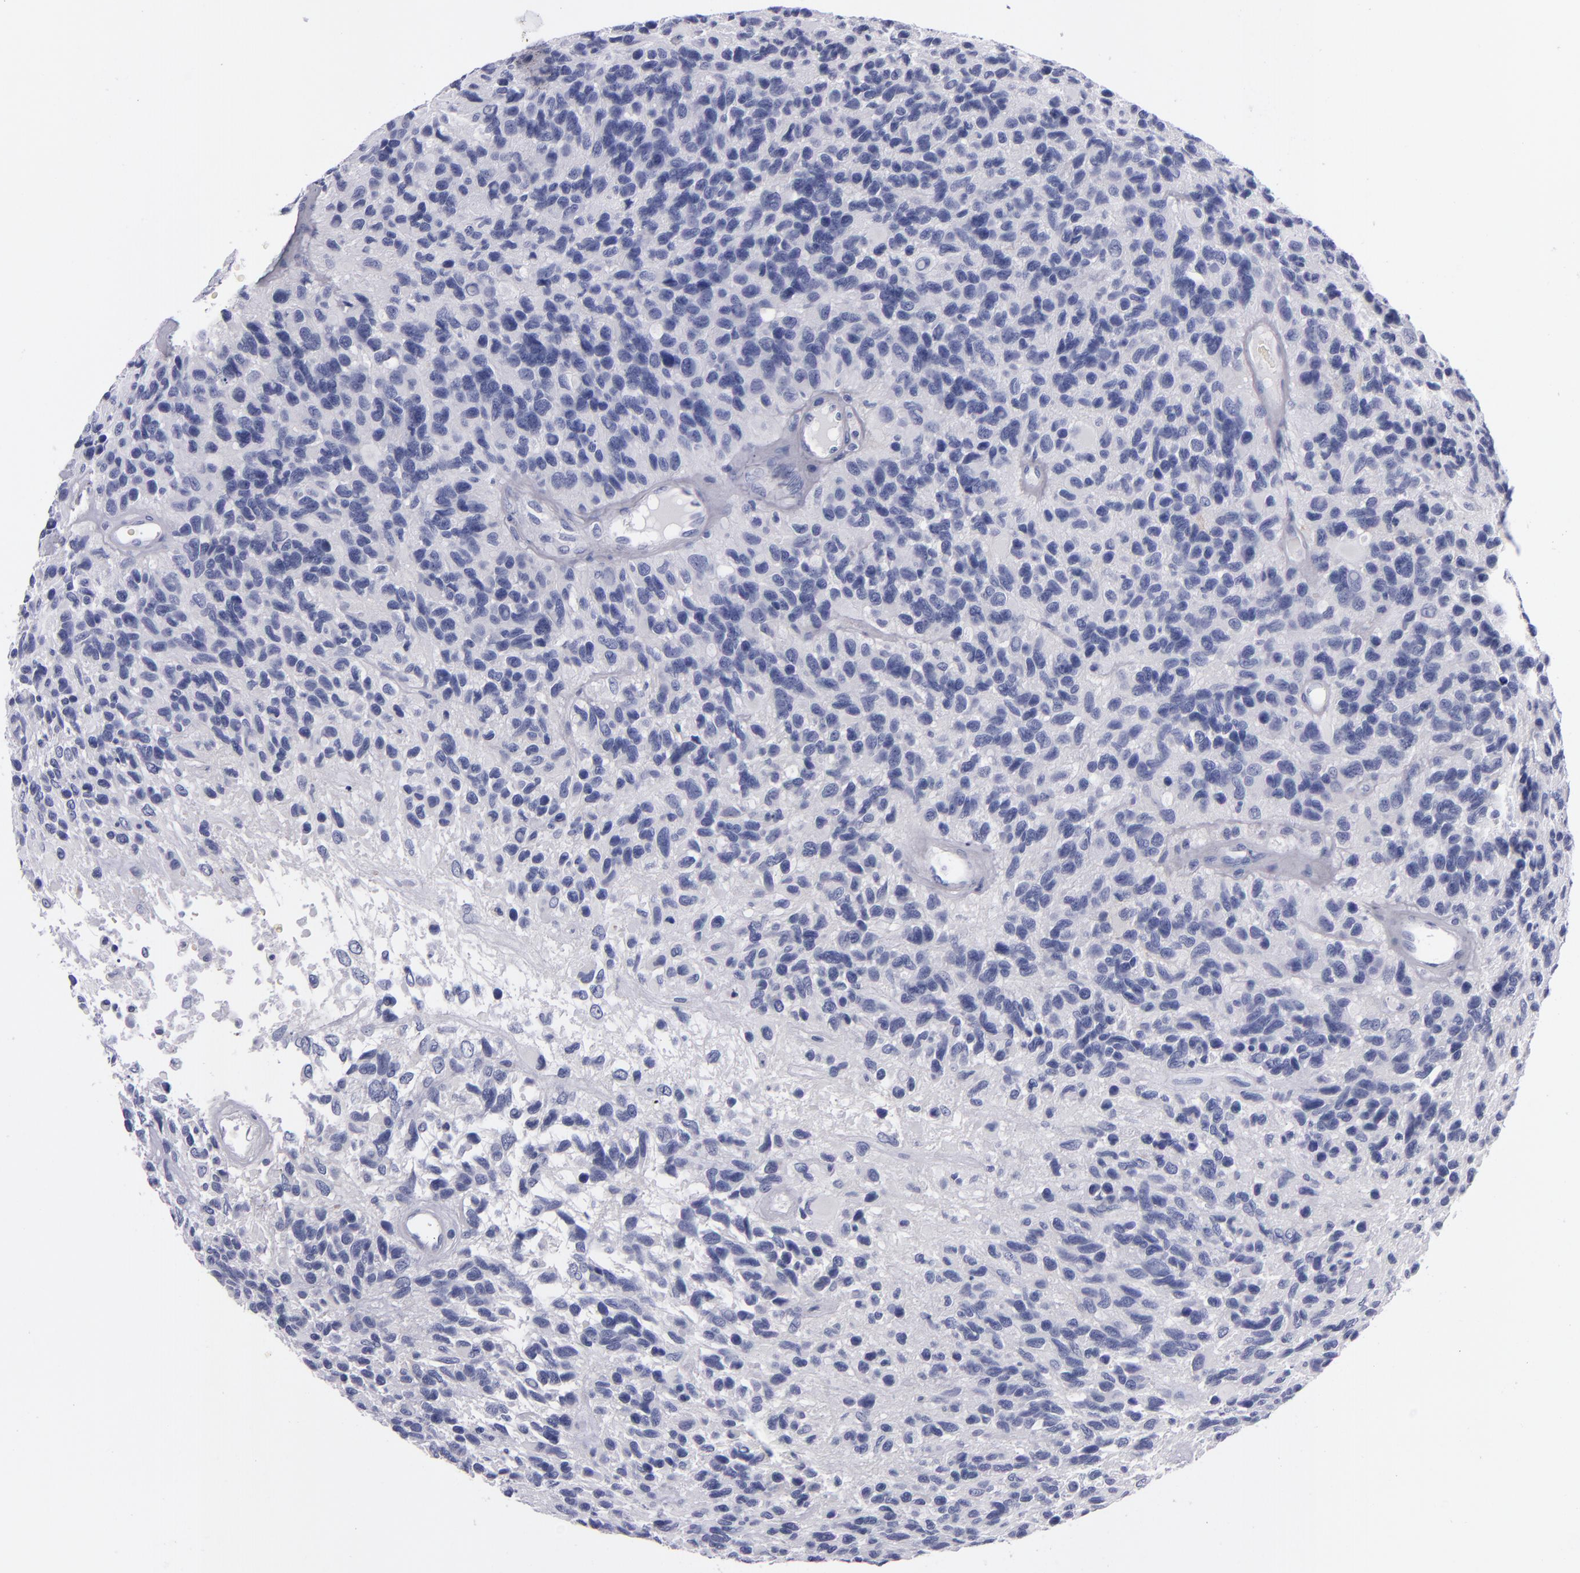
{"staining": {"intensity": "negative", "quantity": "none", "location": "none"}, "tissue": "glioma", "cell_type": "Tumor cells", "image_type": "cancer", "snomed": [{"axis": "morphology", "description": "Glioma, malignant, High grade"}, {"axis": "topography", "description": "Brain"}], "caption": "Tumor cells show no significant staining in glioma.", "gene": "CD38", "patient": {"sex": "male", "age": 77}}